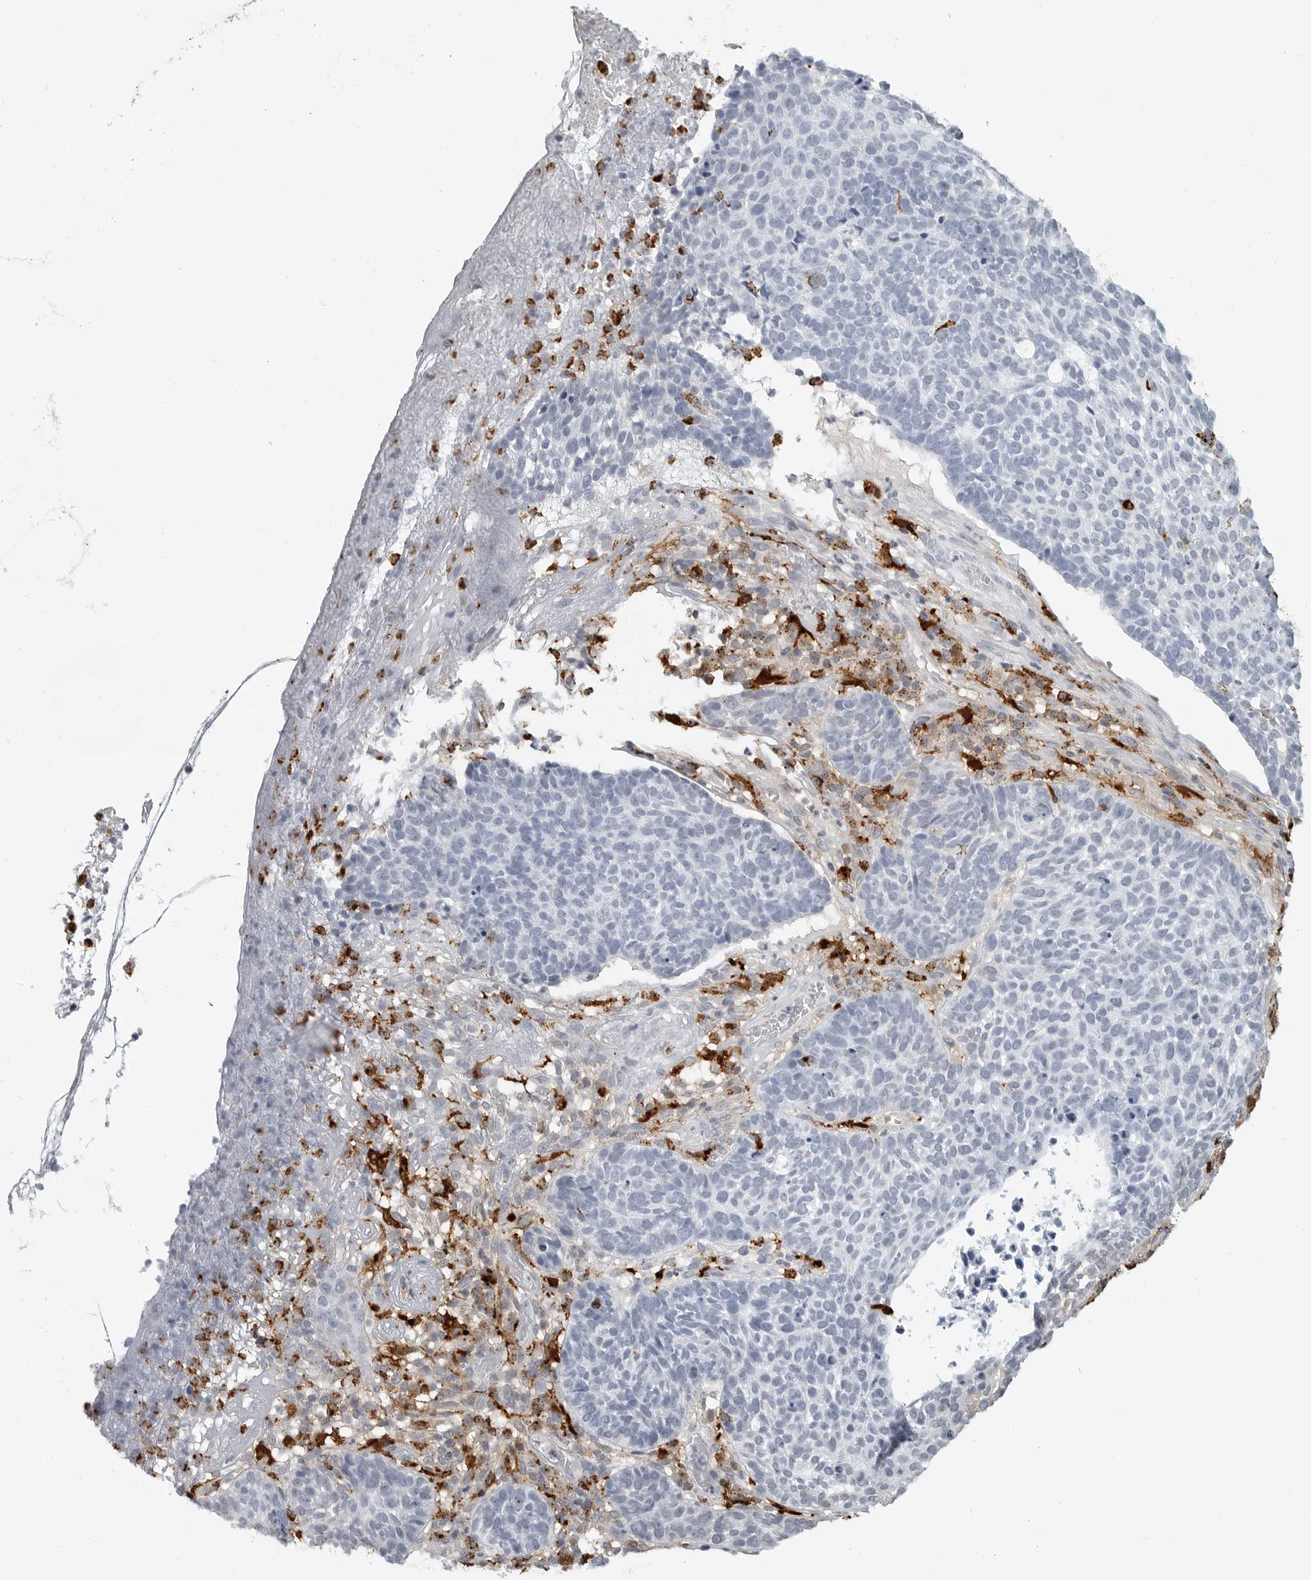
{"staining": {"intensity": "negative", "quantity": "none", "location": "none"}, "tissue": "skin cancer", "cell_type": "Tumor cells", "image_type": "cancer", "snomed": [{"axis": "morphology", "description": "Basal cell carcinoma"}, {"axis": "topography", "description": "Skin"}], "caption": "This is a photomicrograph of immunohistochemistry (IHC) staining of skin basal cell carcinoma, which shows no expression in tumor cells.", "gene": "IFI30", "patient": {"sex": "male", "age": 85}}